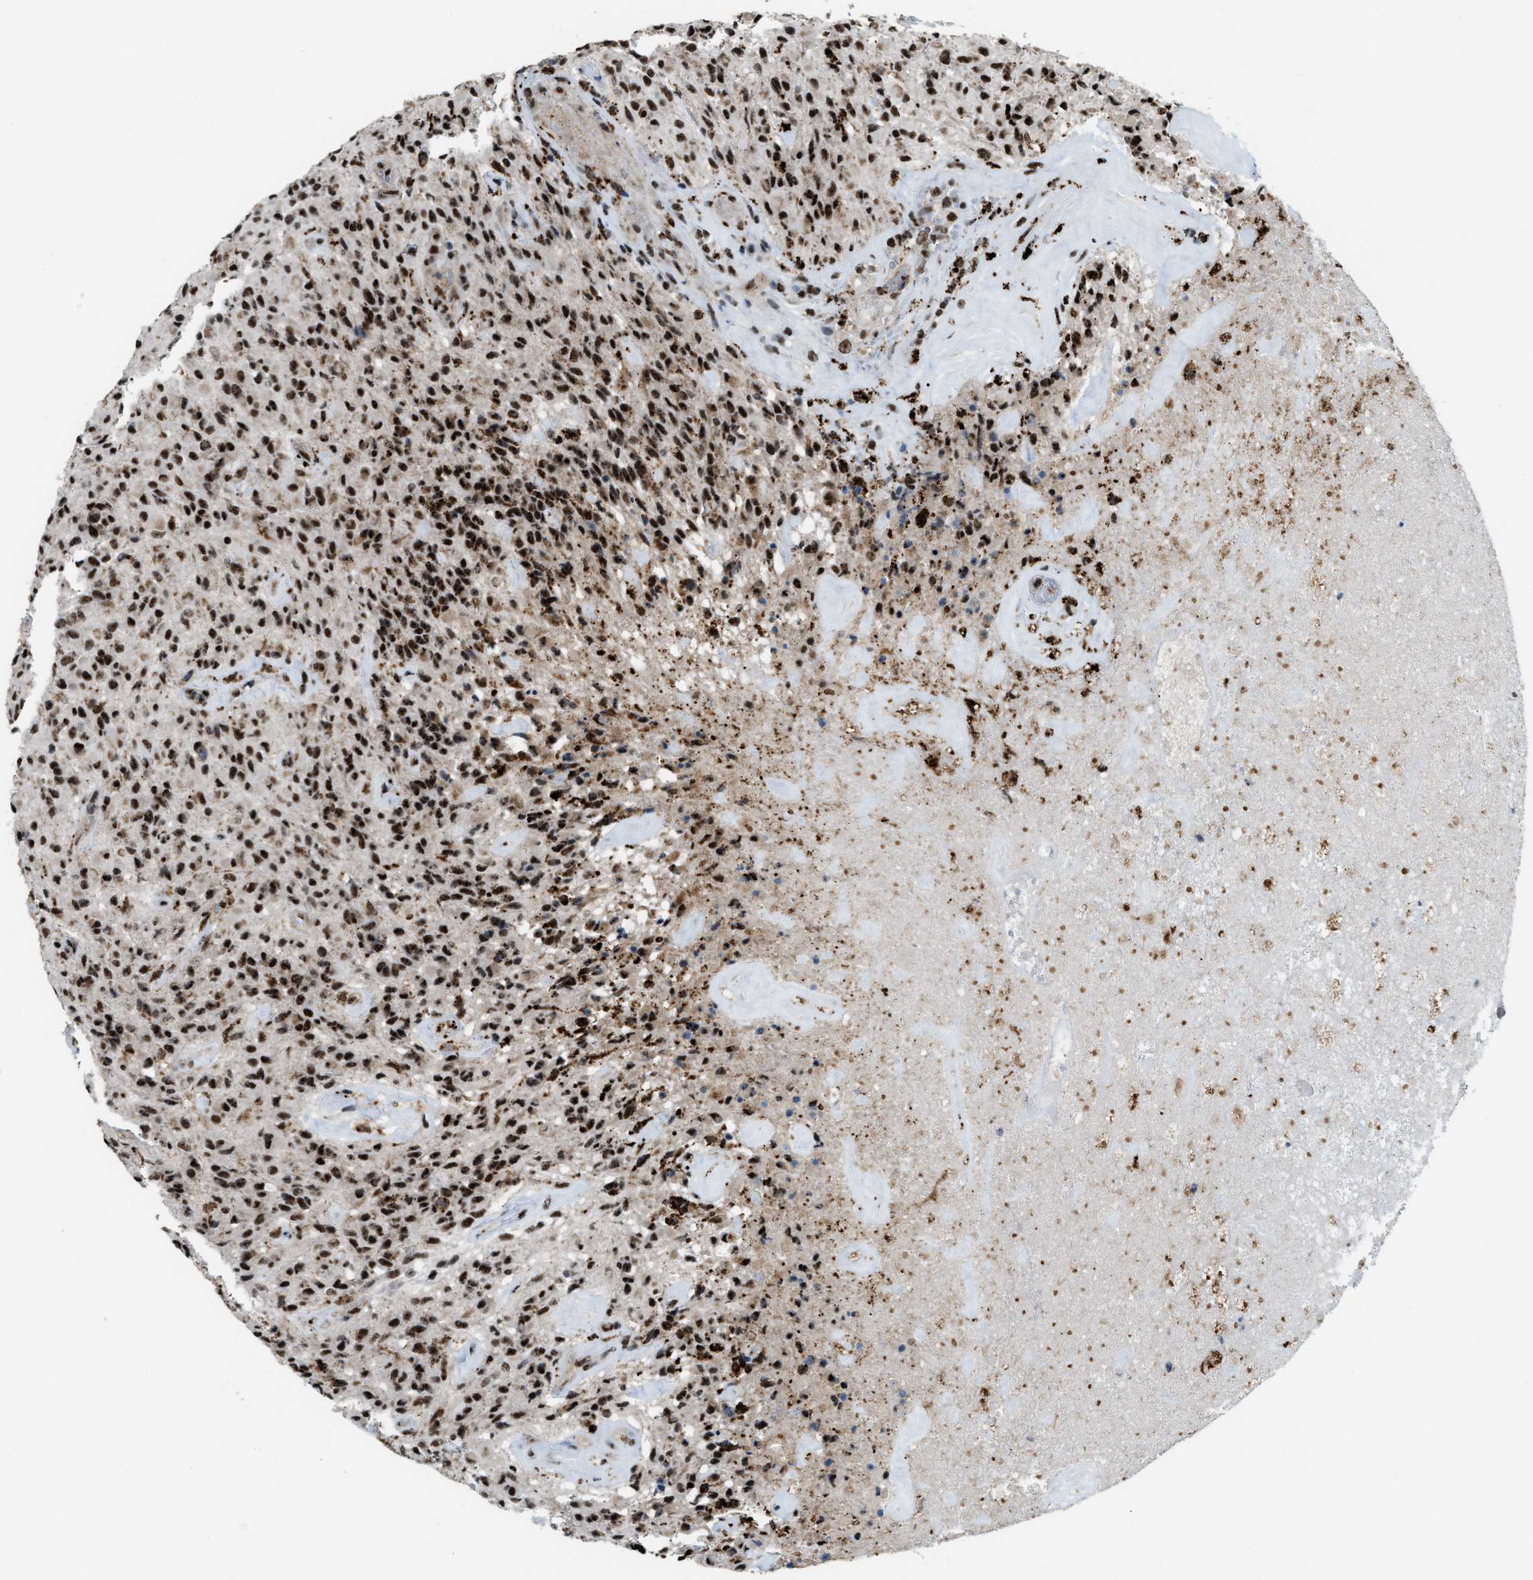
{"staining": {"intensity": "strong", "quantity": ">75%", "location": "nuclear"}, "tissue": "glioma", "cell_type": "Tumor cells", "image_type": "cancer", "snomed": [{"axis": "morphology", "description": "Glioma, malignant, High grade"}, {"axis": "topography", "description": "Brain"}], "caption": "Protein analysis of glioma tissue displays strong nuclear positivity in about >75% of tumor cells. The staining was performed using DAB to visualize the protein expression in brown, while the nuclei were stained in blue with hematoxylin (Magnification: 20x).", "gene": "NUMA1", "patient": {"sex": "male", "age": 71}}